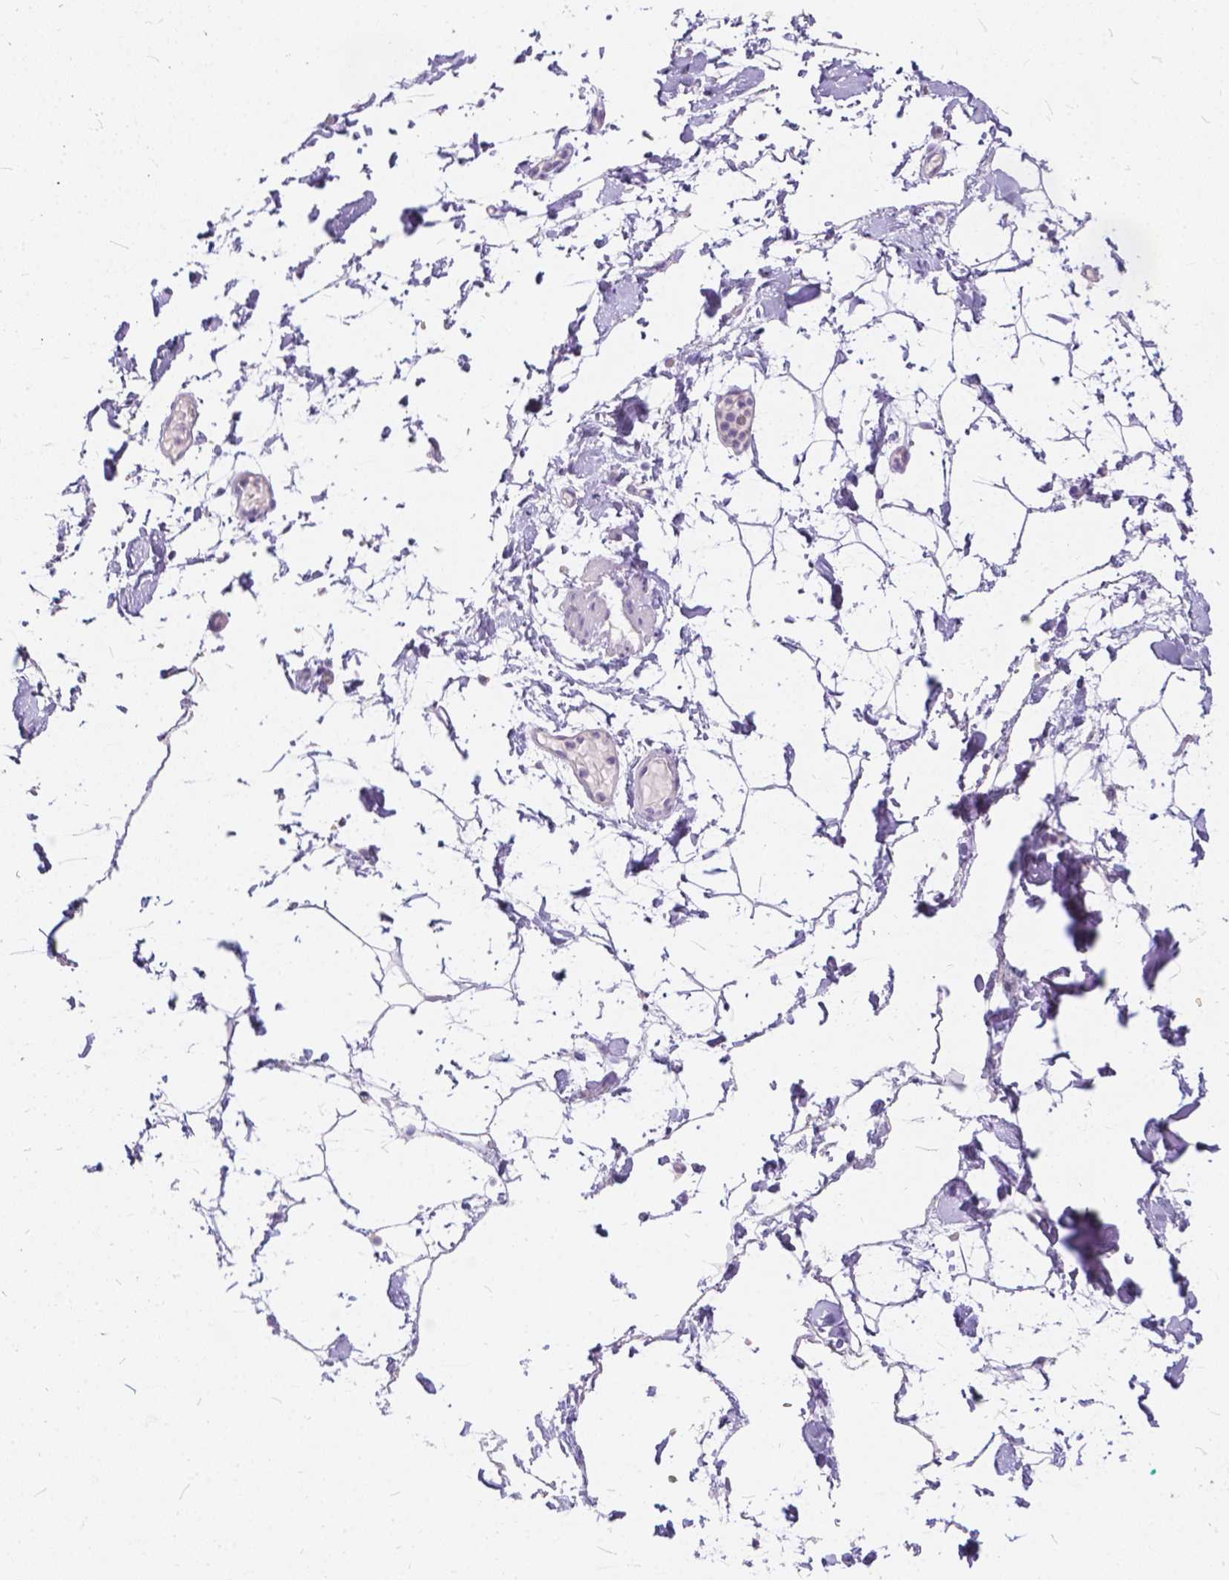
{"staining": {"intensity": "negative", "quantity": "none", "location": "none"}, "tissue": "adipose tissue", "cell_type": "Adipocytes", "image_type": "normal", "snomed": [{"axis": "morphology", "description": "Normal tissue, NOS"}, {"axis": "topography", "description": "Gallbladder"}, {"axis": "topography", "description": "Peripheral nerve tissue"}], "caption": "The micrograph displays no staining of adipocytes in normal adipose tissue.", "gene": "PEX11G", "patient": {"sex": "female", "age": 45}}